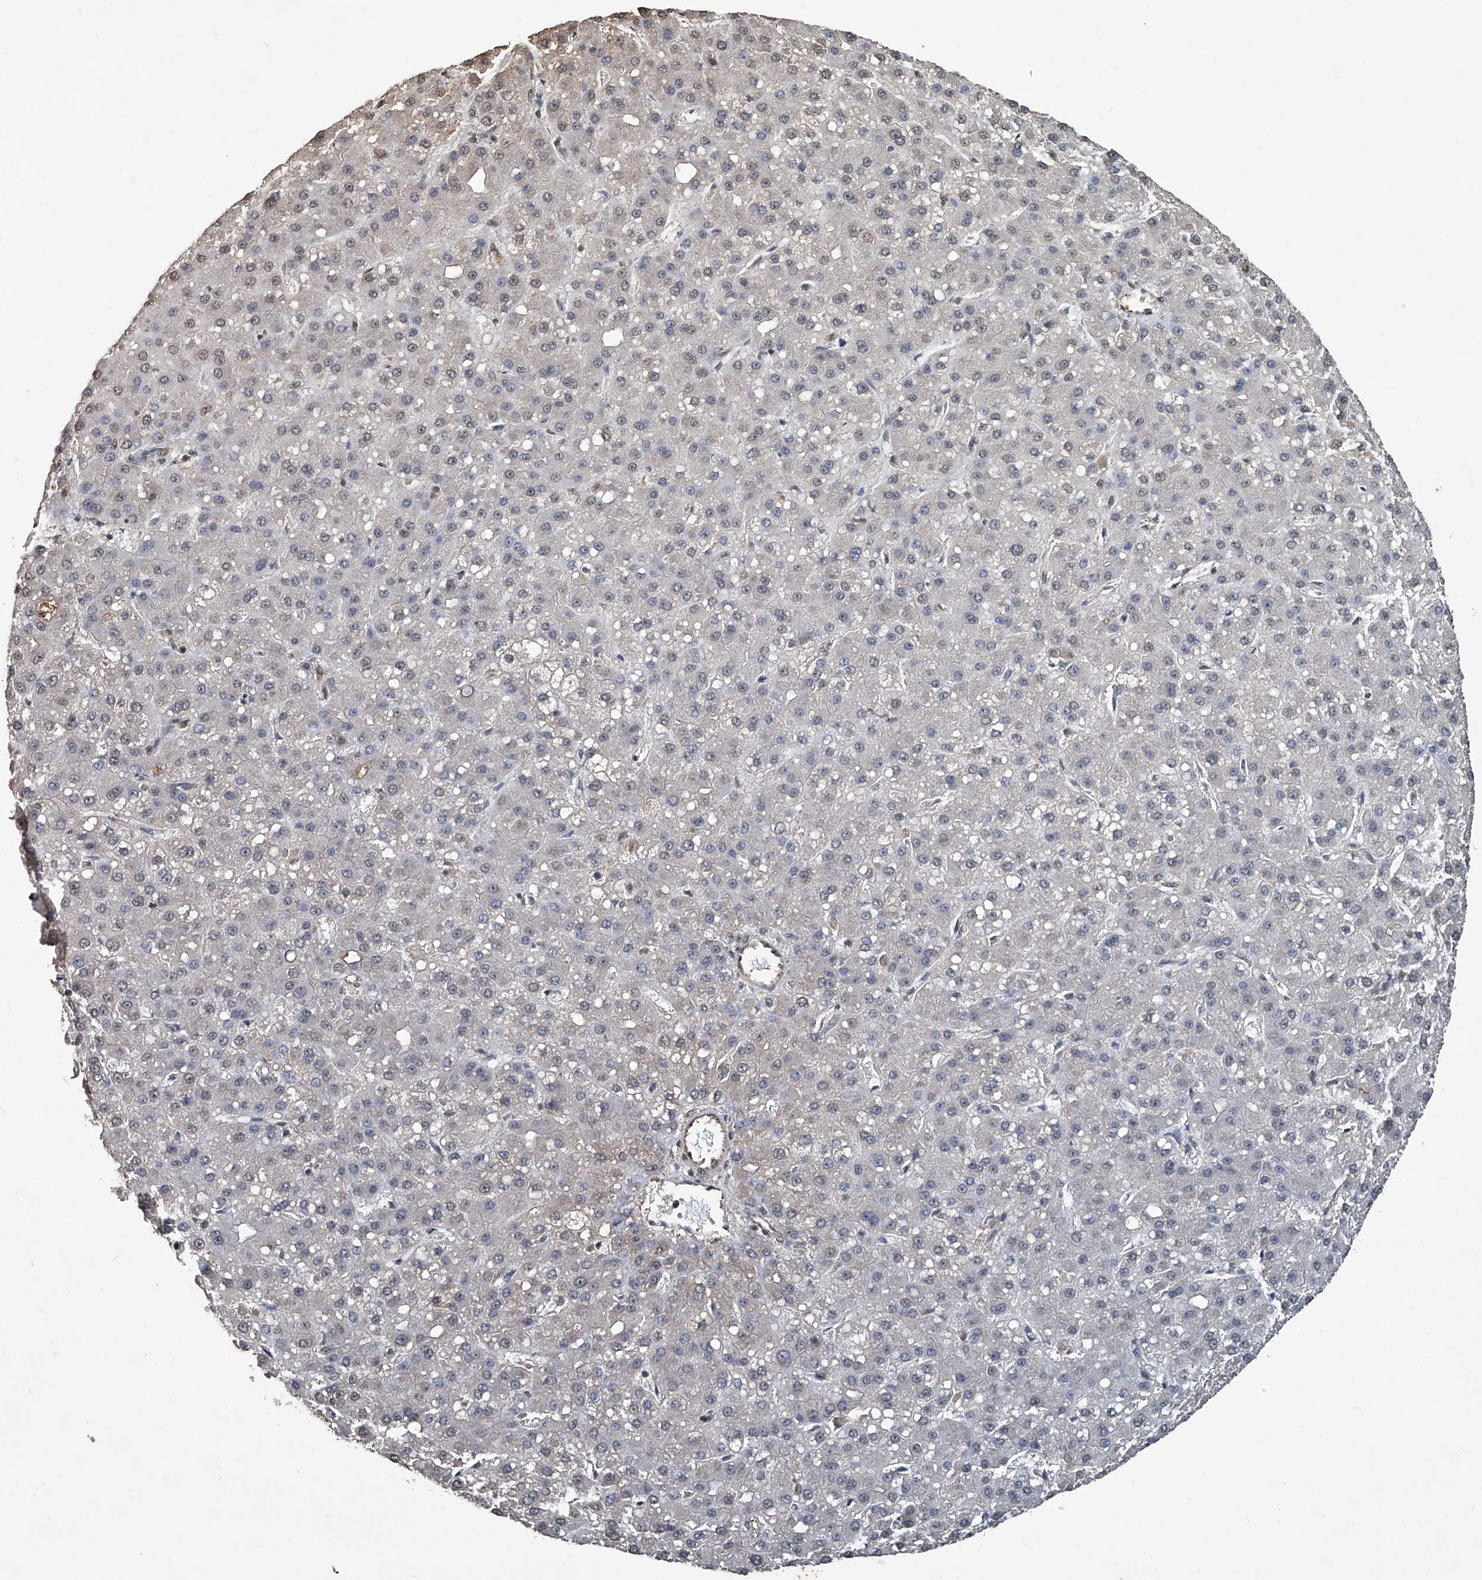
{"staining": {"intensity": "negative", "quantity": "none", "location": "none"}, "tissue": "liver cancer", "cell_type": "Tumor cells", "image_type": "cancer", "snomed": [{"axis": "morphology", "description": "Carcinoma, Hepatocellular, NOS"}, {"axis": "topography", "description": "Liver"}], "caption": "This image is of liver cancer stained with immunohistochemistry (IHC) to label a protein in brown with the nuclei are counter-stained blue. There is no expression in tumor cells. (Brightfield microscopy of DAB immunohistochemistry (IHC) at high magnification).", "gene": "GPR132", "patient": {"sex": "male", "age": 67}}